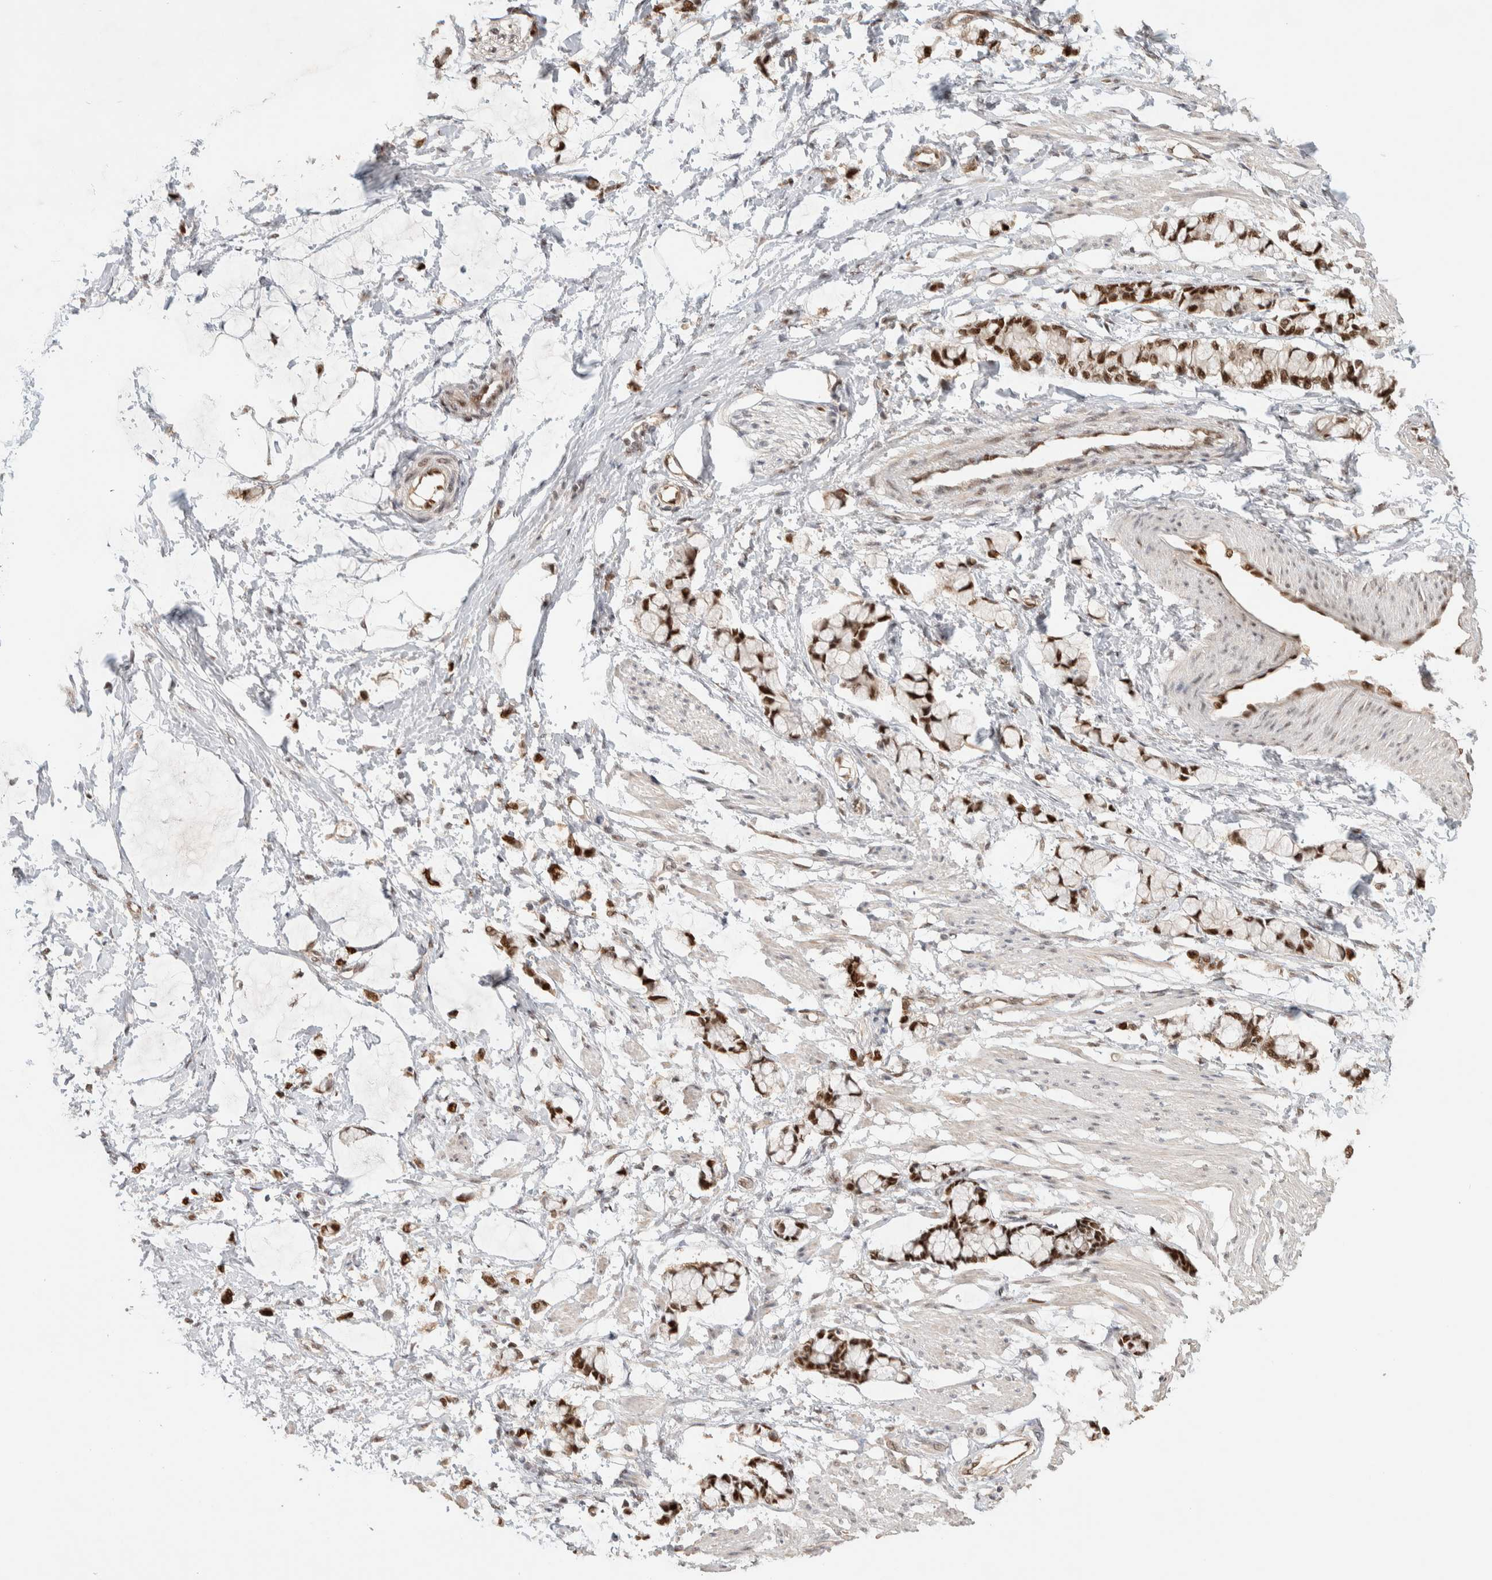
{"staining": {"intensity": "weak", "quantity": "<25%", "location": "nuclear"}, "tissue": "smooth muscle", "cell_type": "Smooth muscle cells", "image_type": "normal", "snomed": [{"axis": "morphology", "description": "Normal tissue, NOS"}, {"axis": "morphology", "description": "Adenocarcinoma, NOS"}, {"axis": "topography", "description": "Smooth muscle"}, {"axis": "topography", "description": "Colon"}], "caption": "High power microscopy photomicrograph of an IHC micrograph of benign smooth muscle, revealing no significant expression in smooth muscle cells. (DAB immunohistochemistry with hematoxylin counter stain).", "gene": "PUS7", "patient": {"sex": "male", "age": 14}}